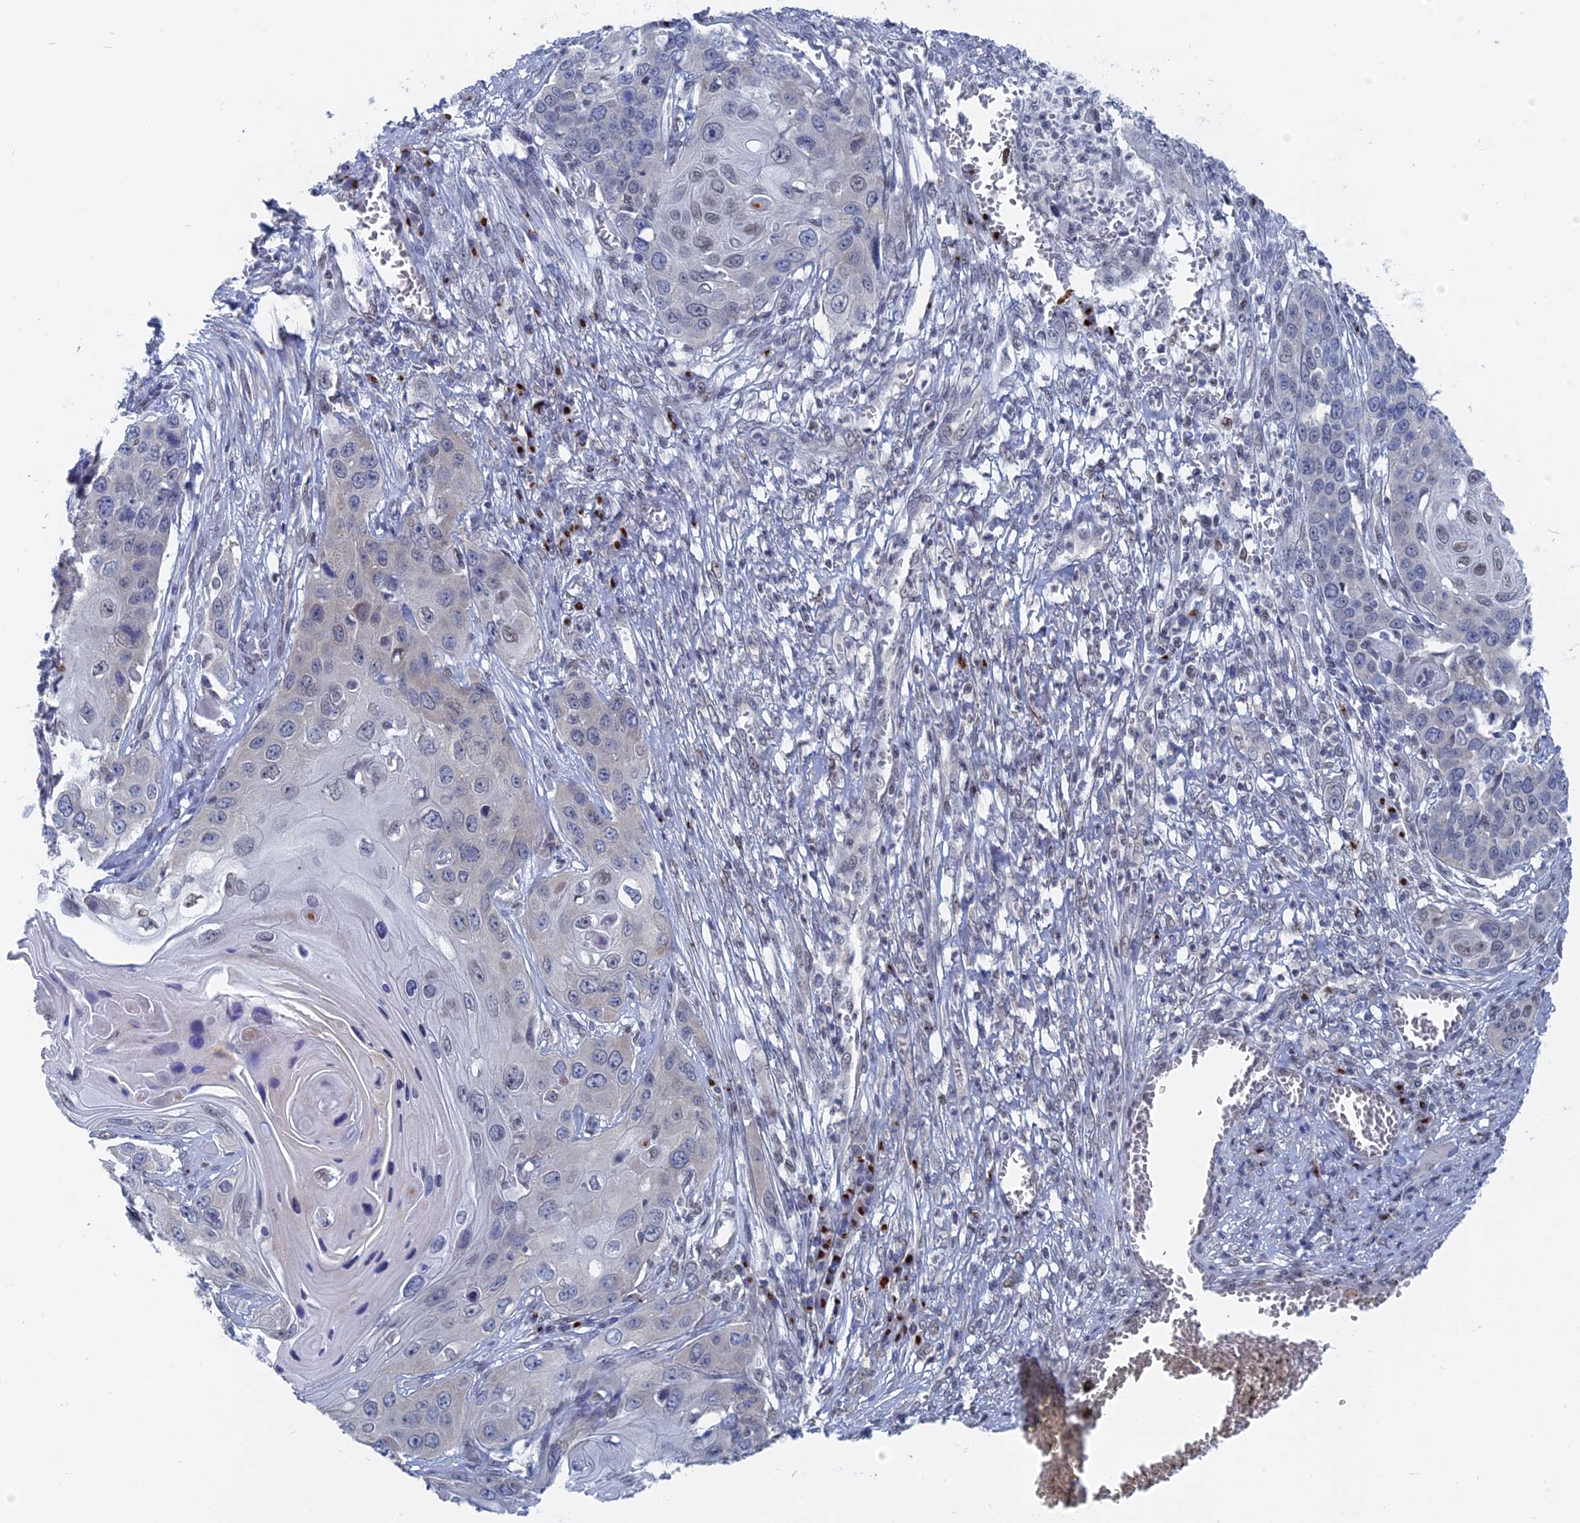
{"staining": {"intensity": "negative", "quantity": "none", "location": "none"}, "tissue": "skin cancer", "cell_type": "Tumor cells", "image_type": "cancer", "snomed": [{"axis": "morphology", "description": "Squamous cell carcinoma, NOS"}, {"axis": "topography", "description": "Skin"}], "caption": "Tumor cells show no significant protein positivity in skin squamous cell carcinoma.", "gene": "MTRF1", "patient": {"sex": "male", "age": 55}}